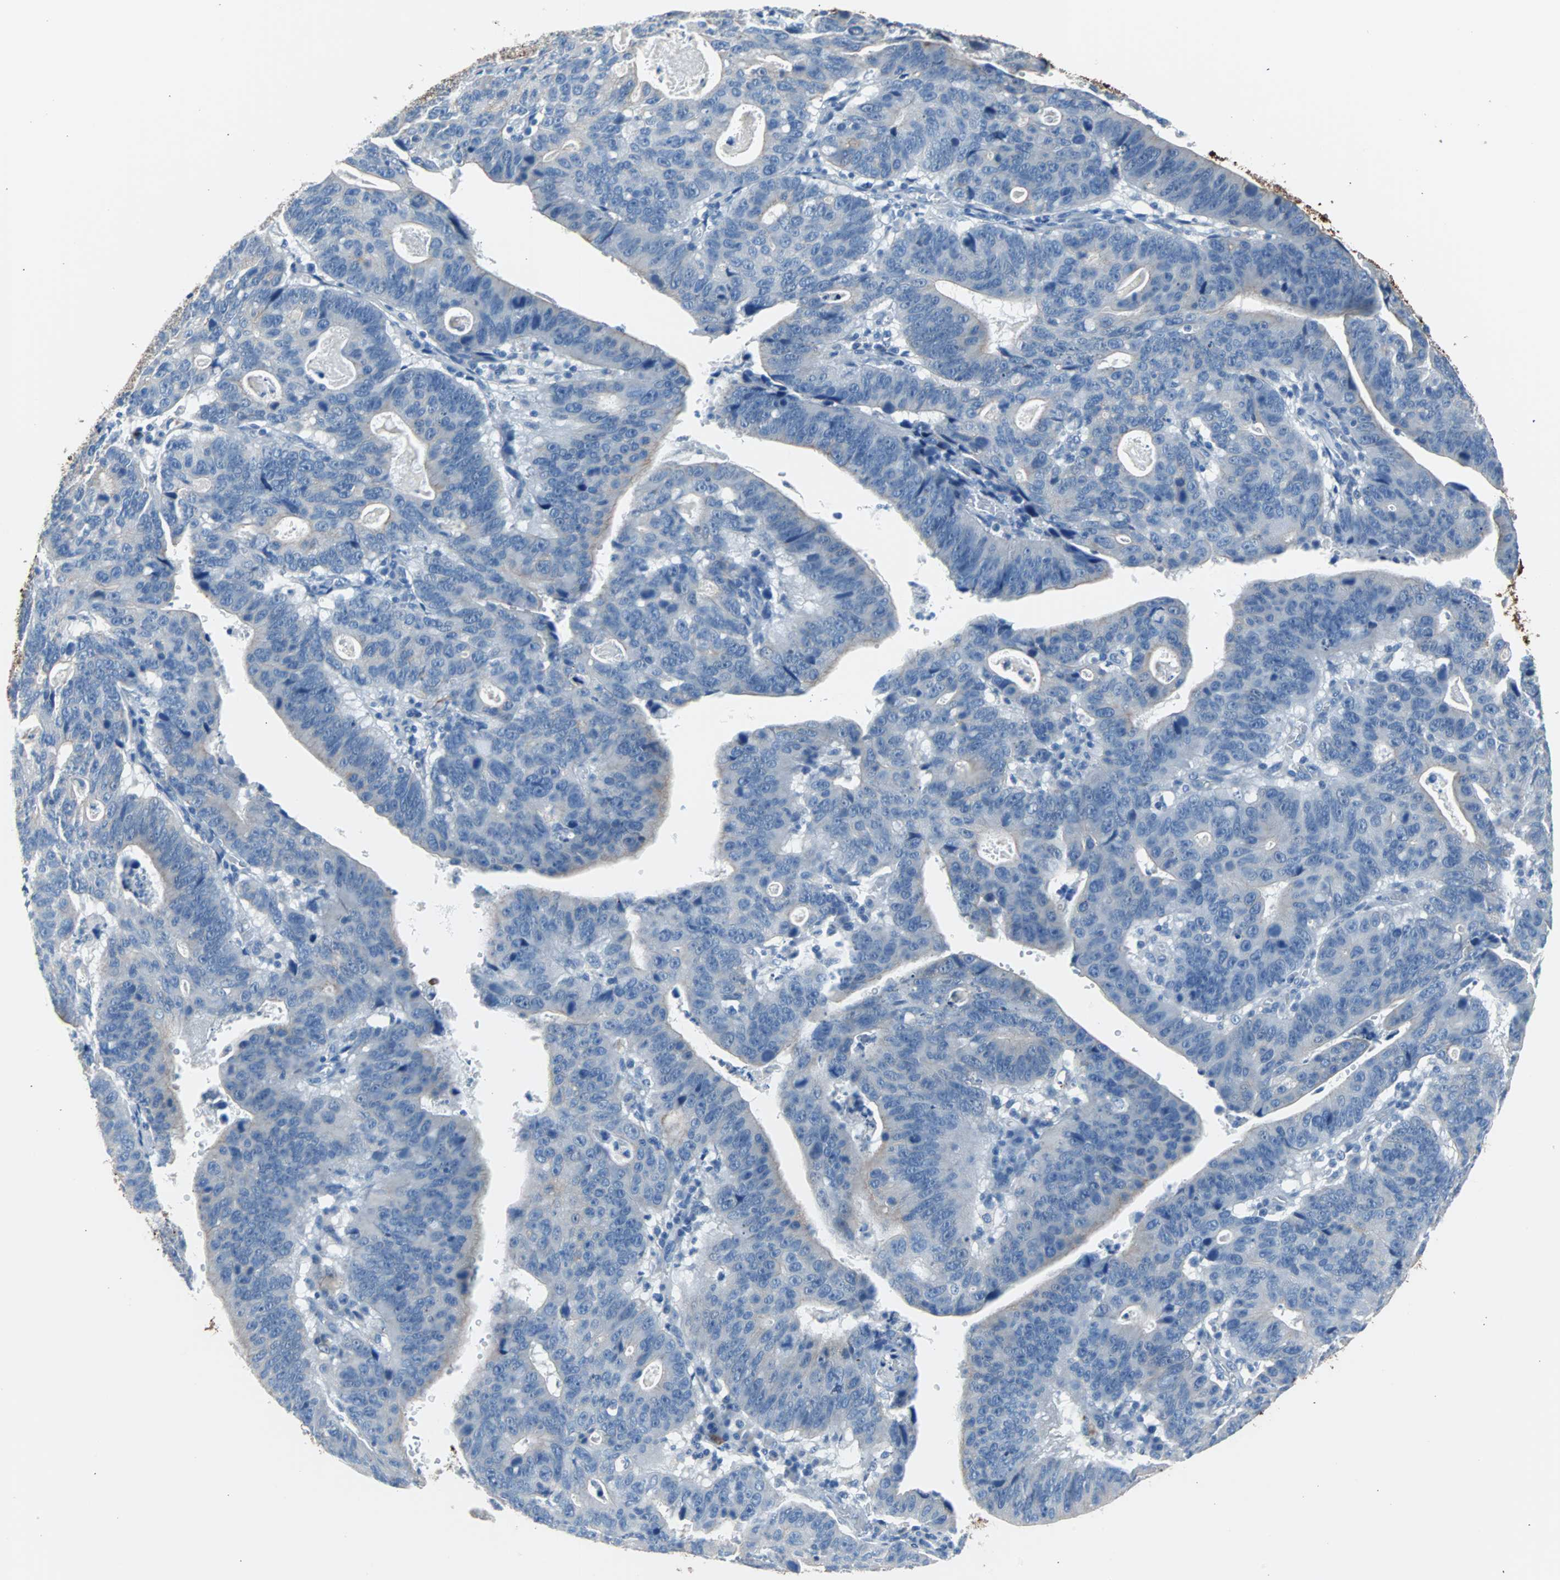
{"staining": {"intensity": "weak", "quantity": "<25%", "location": "cytoplasmic/membranous"}, "tissue": "stomach cancer", "cell_type": "Tumor cells", "image_type": "cancer", "snomed": [{"axis": "morphology", "description": "Adenocarcinoma, NOS"}, {"axis": "topography", "description": "Stomach"}], "caption": "This histopathology image is of stomach cancer stained with IHC to label a protein in brown with the nuclei are counter-stained blue. There is no positivity in tumor cells.", "gene": "KRT7", "patient": {"sex": "male", "age": 59}}